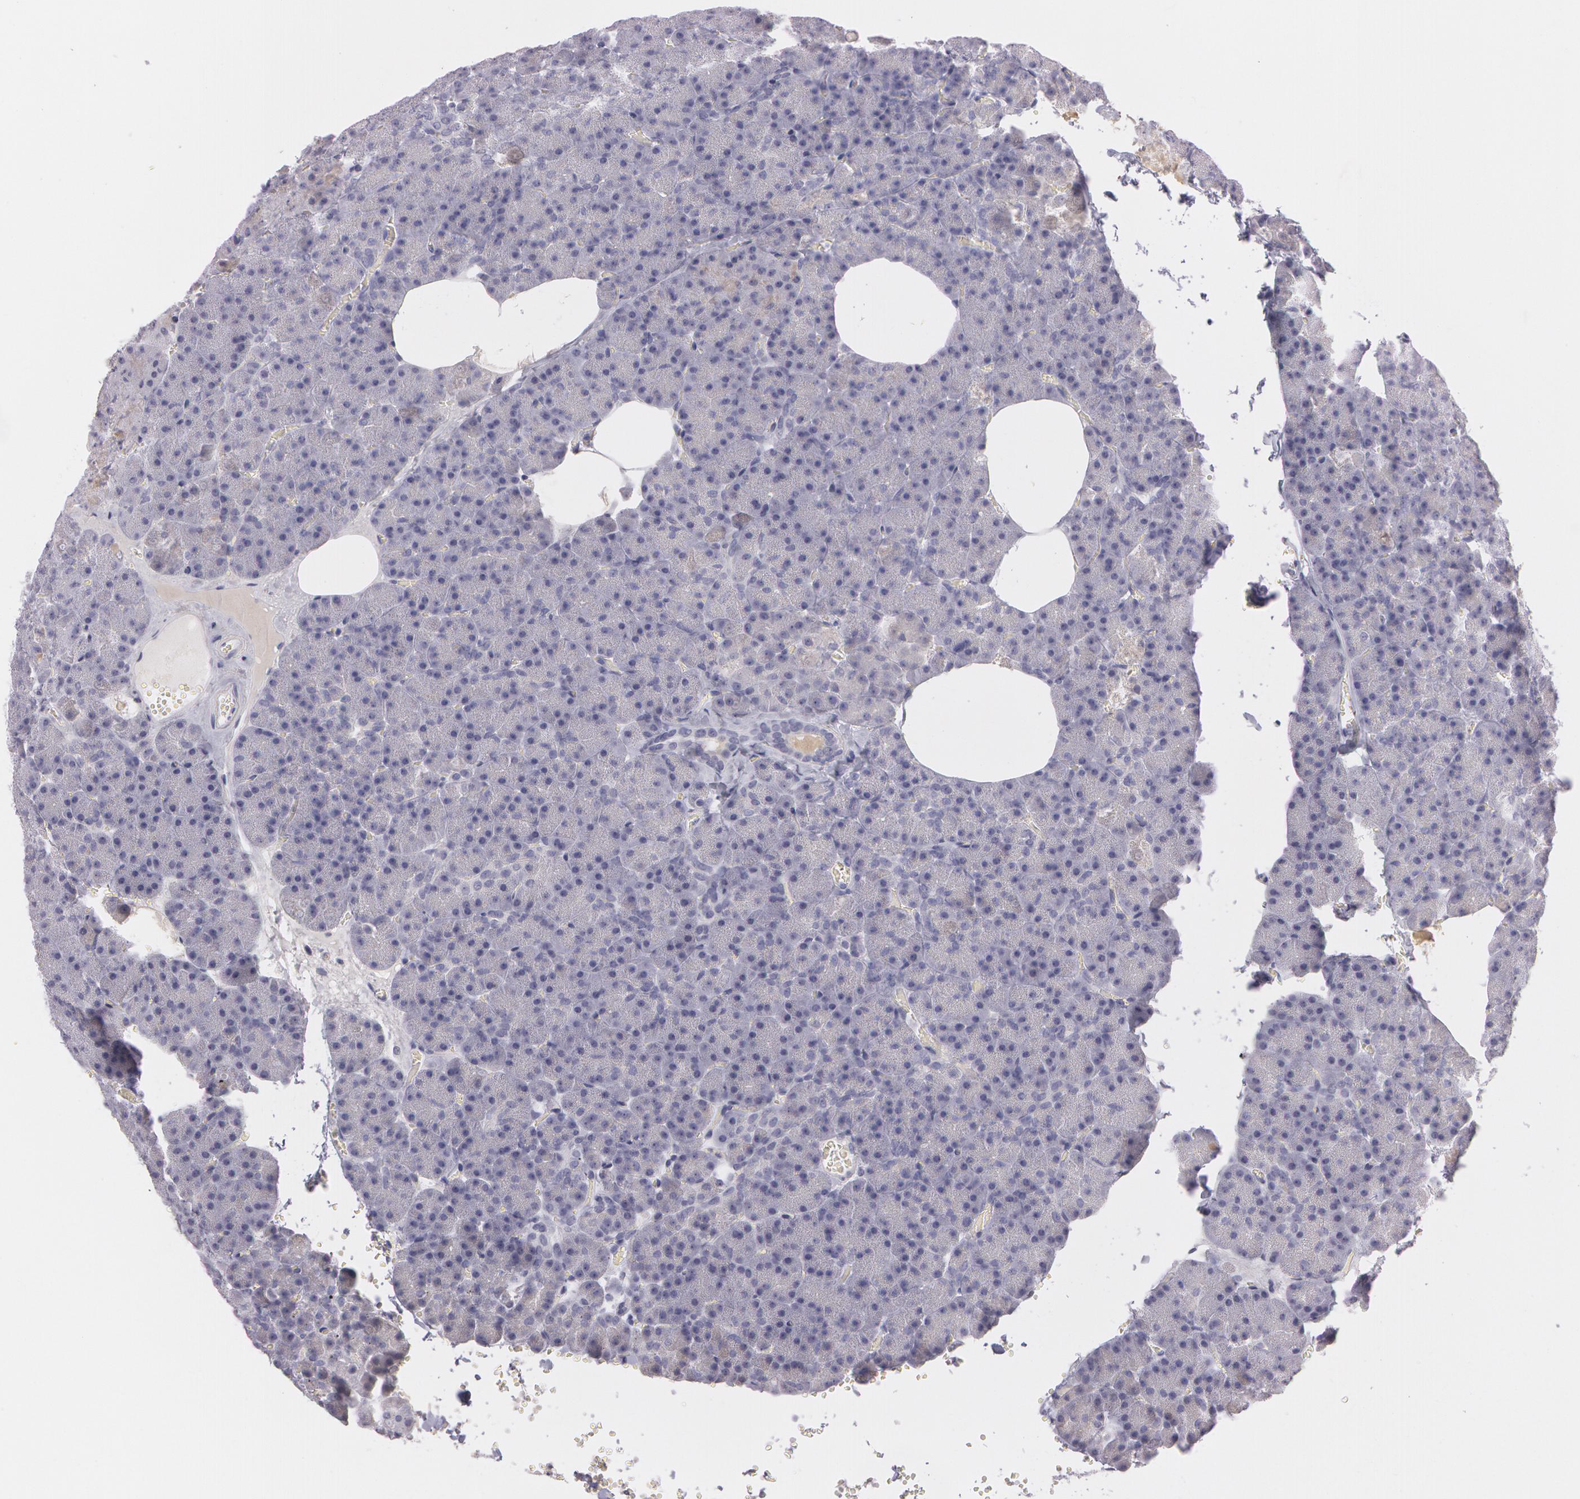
{"staining": {"intensity": "negative", "quantity": "none", "location": "none"}, "tissue": "pancreas", "cell_type": "Exocrine glandular cells", "image_type": "normal", "snomed": [{"axis": "morphology", "description": "Normal tissue, NOS"}, {"axis": "topography", "description": "Pancreas"}], "caption": "IHC micrograph of unremarkable pancreas stained for a protein (brown), which exhibits no staining in exocrine glandular cells. (Brightfield microscopy of DAB IHC at high magnification).", "gene": "IL1RN", "patient": {"sex": "female", "age": 35}}